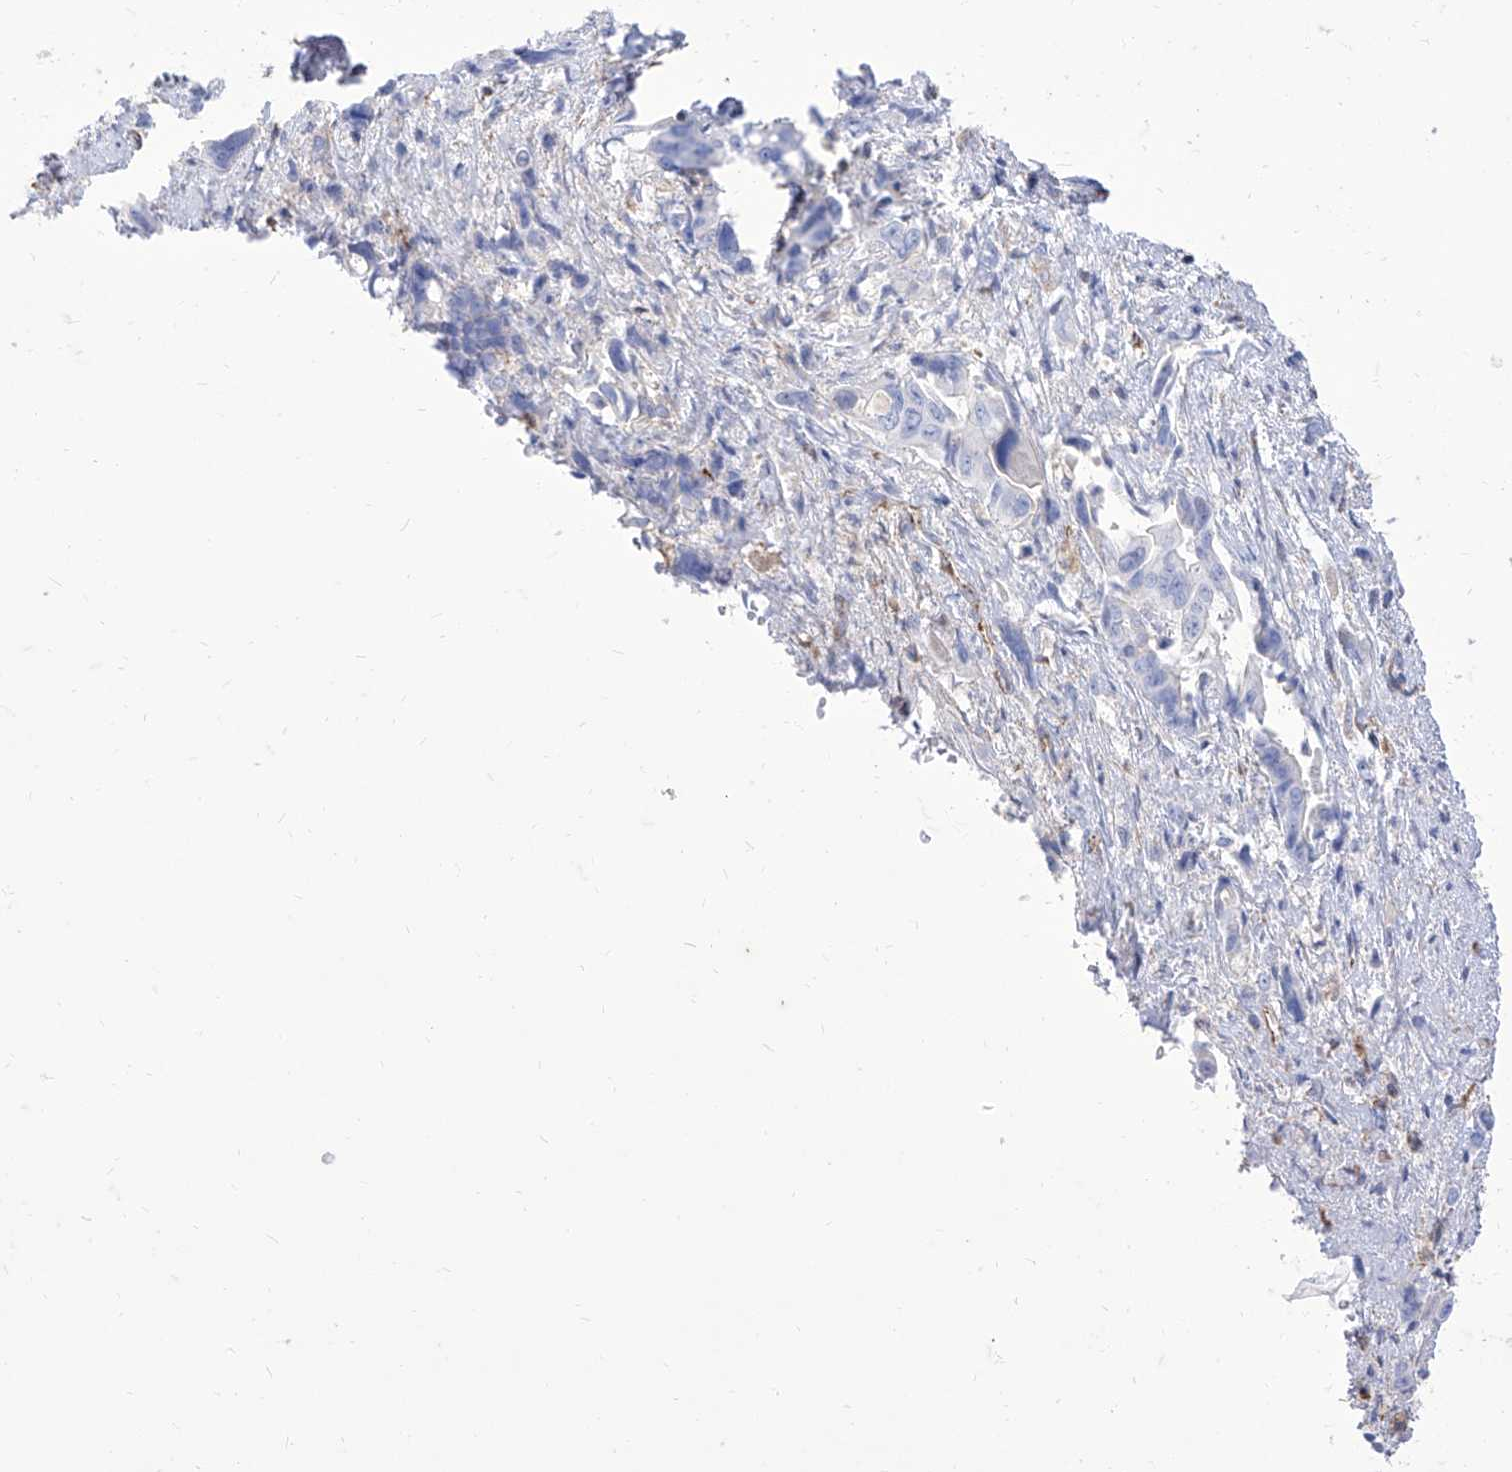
{"staining": {"intensity": "negative", "quantity": "none", "location": "none"}, "tissue": "pancreatic cancer", "cell_type": "Tumor cells", "image_type": "cancer", "snomed": [{"axis": "morphology", "description": "Adenocarcinoma, NOS"}, {"axis": "topography", "description": "Pancreas"}], "caption": "This is a histopathology image of immunohistochemistry (IHC) staining of pancreatic cancer, which shows no expression in tumor cells.", "gene": "C1orf74", "patient": {"sex": "male", "age": 46}}